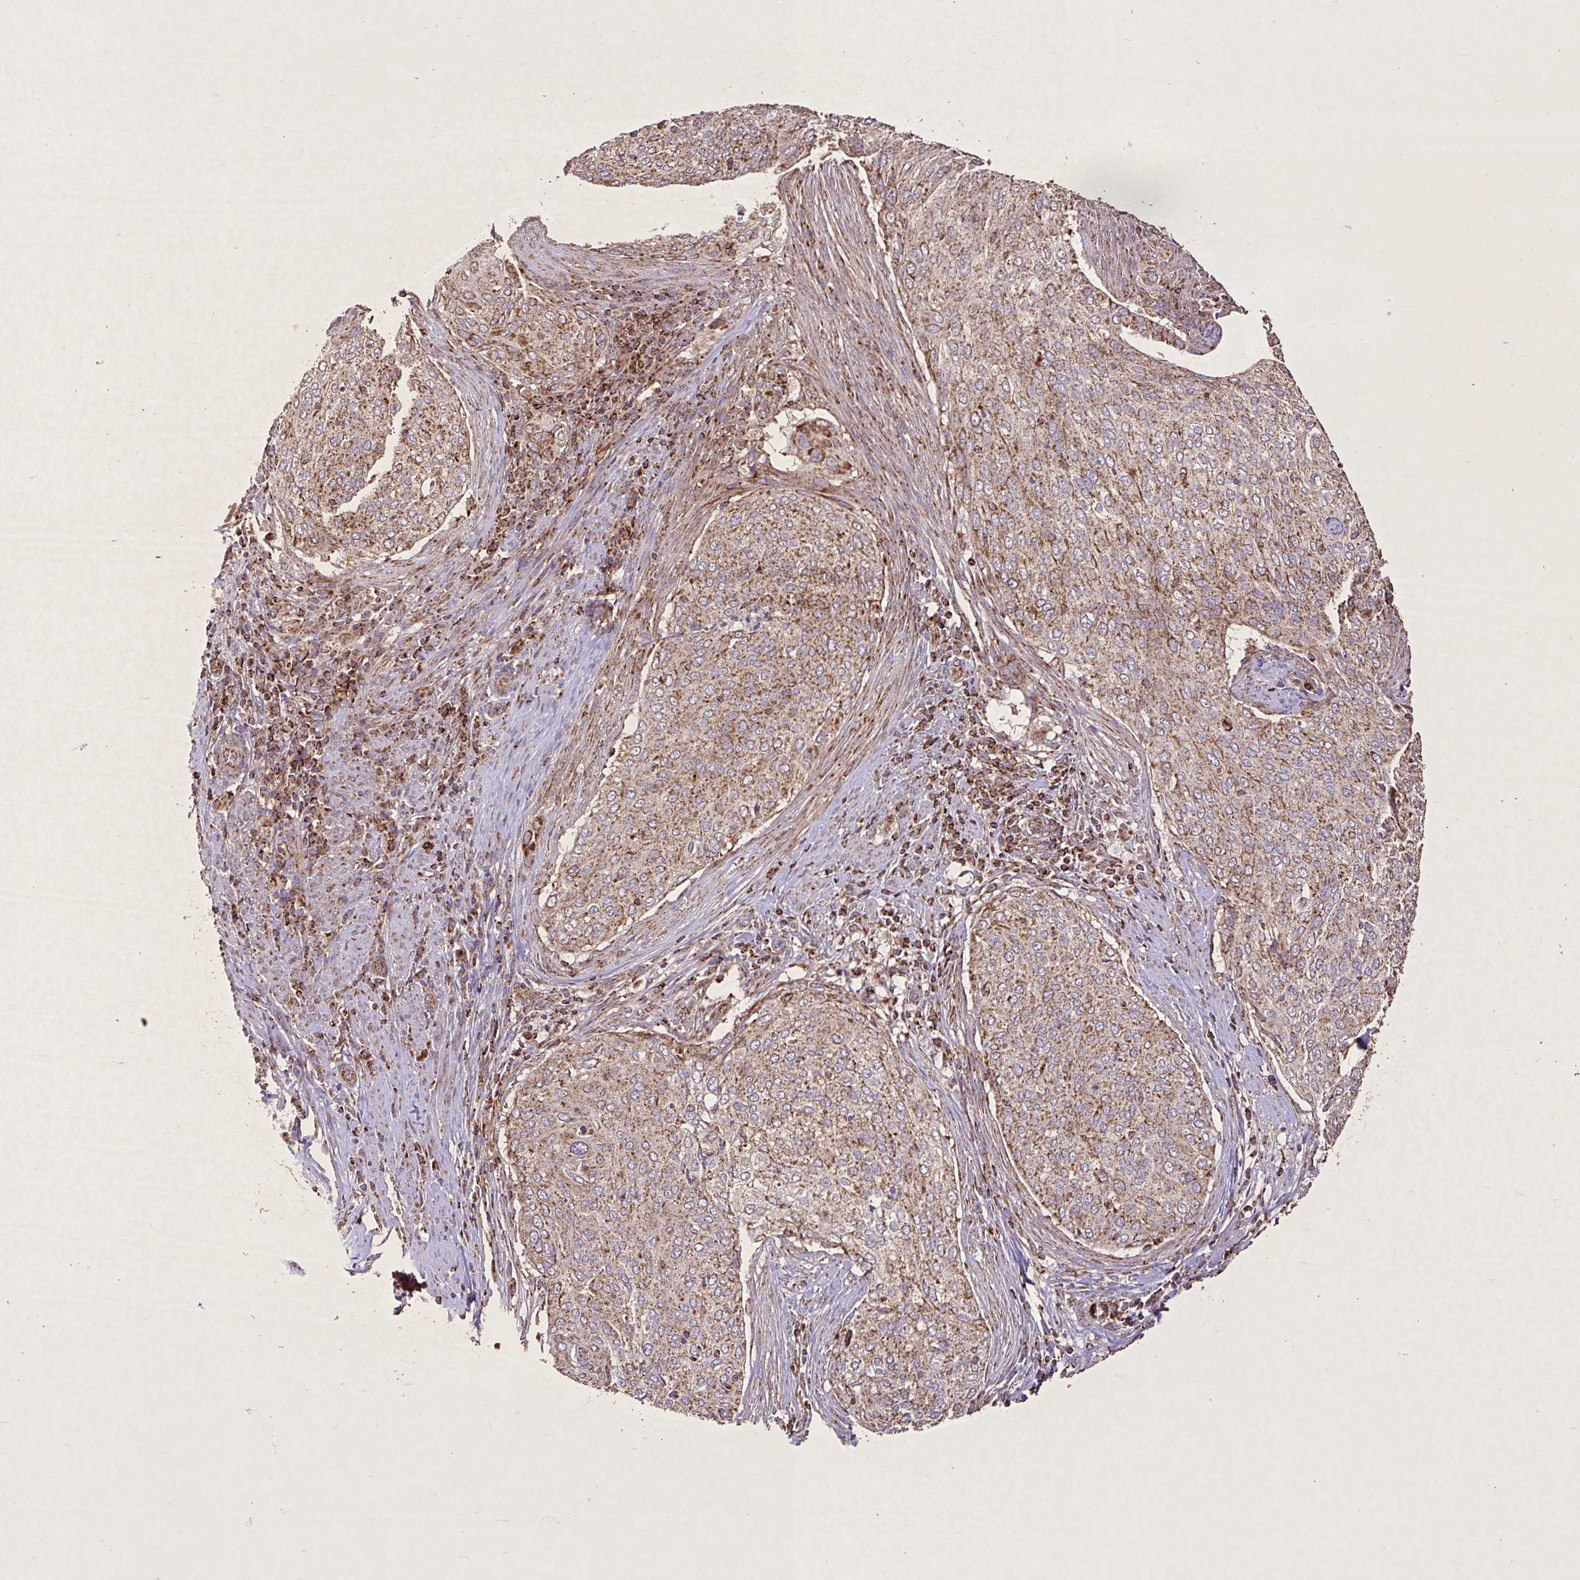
{"staining": {"intensity": "moderate", "quantity": ">75%", "location": "cytoplasmic/membranous"}, "tissue": "cervical cancer", "cell_type": "Tumor cells", "image_type": "cancer", "snomed": [{"axis": "morphology", "description": "Squamous cell carcinoma, NOS"}, {"axis": "topography", "description": "Cervix"}], "caption": "Protein staining by immunohistochemistry reveals moderate cytoplasmic/membranous expression in about >75% of tumor cells in cervical cancer.", "gene": "AGK", "patient": {"sex": "female", "age": 38}}